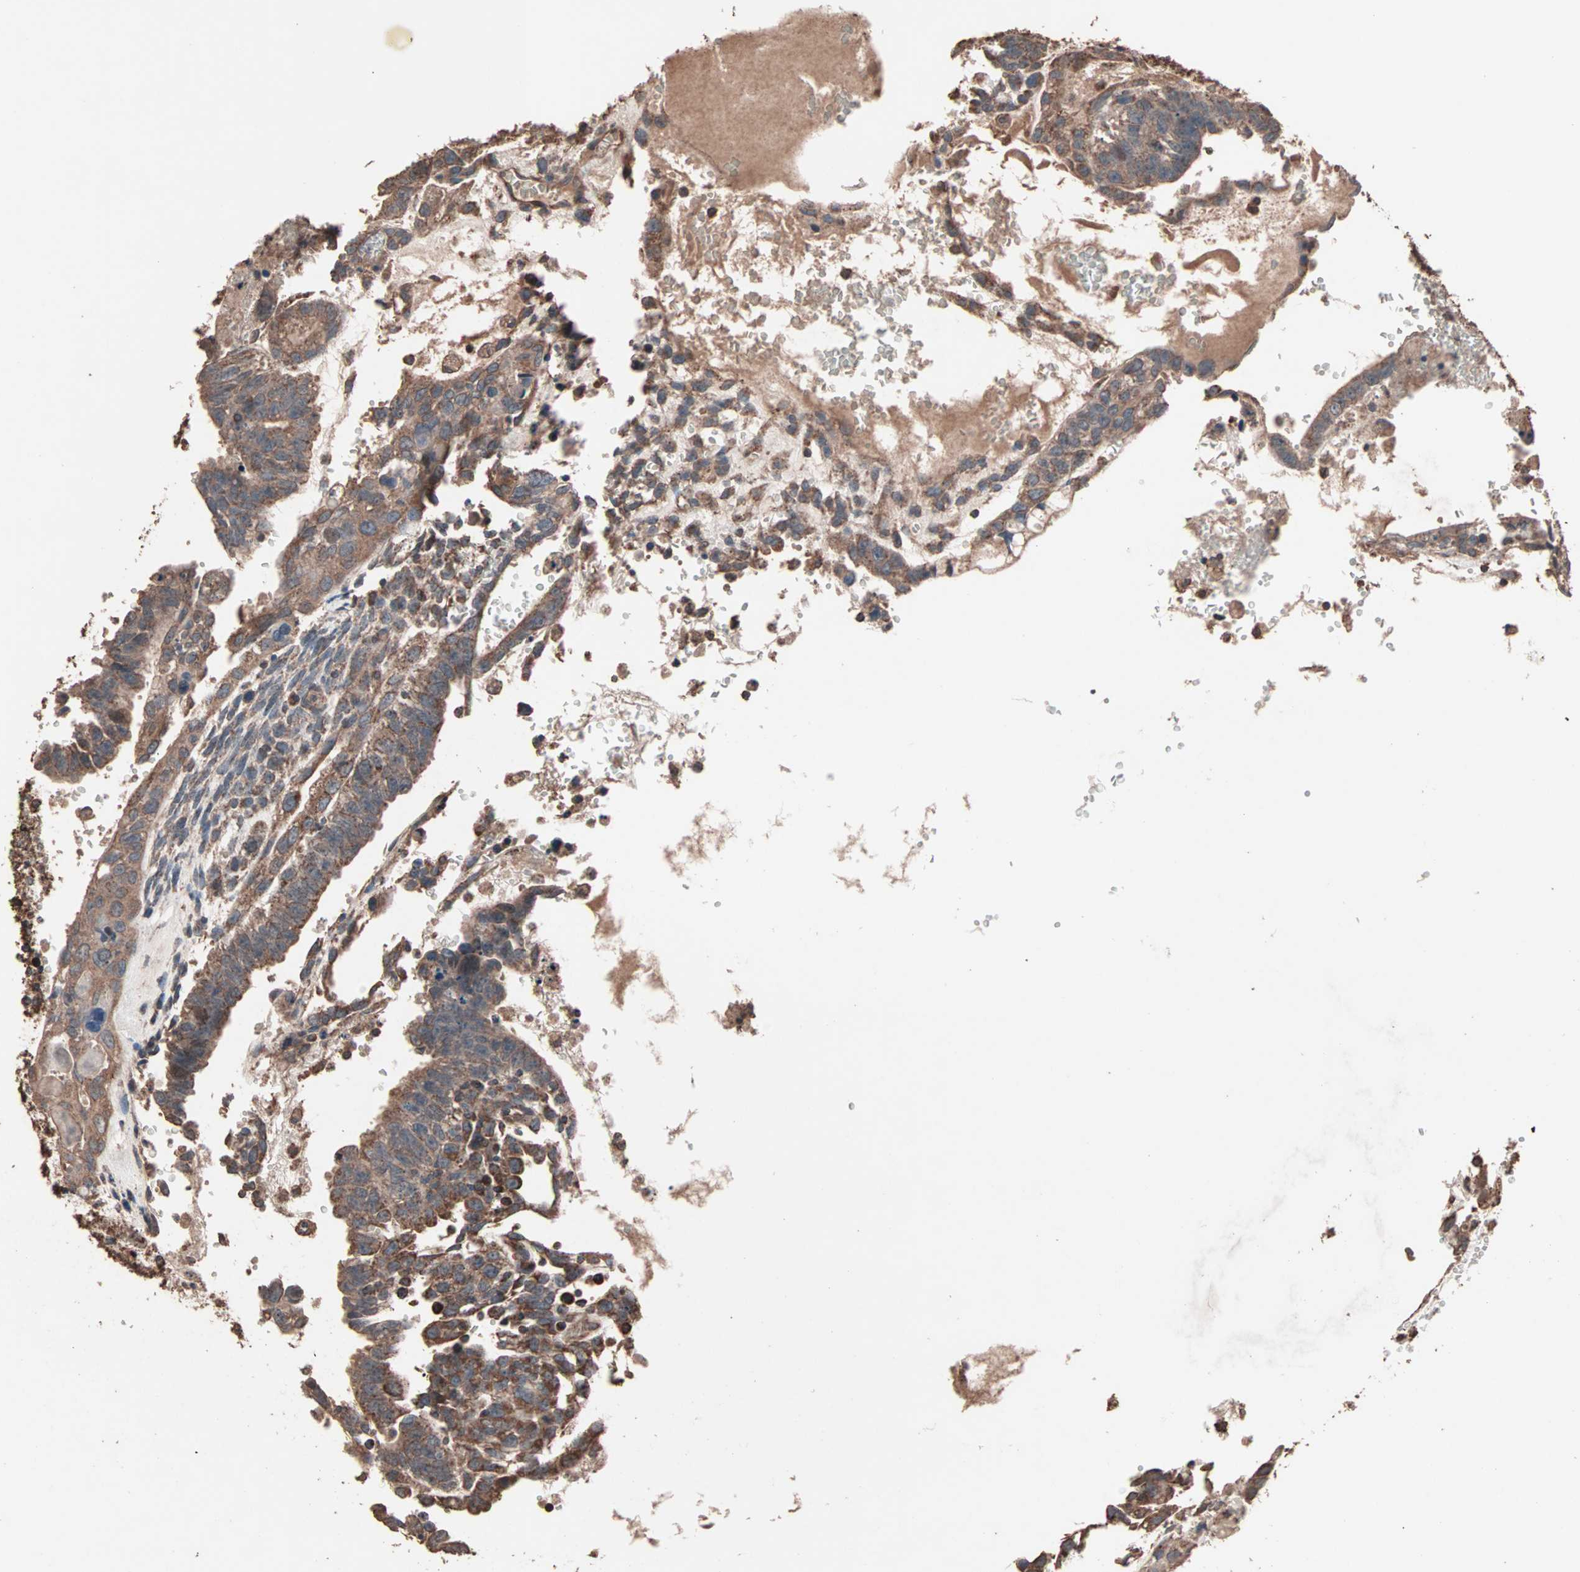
{"staining": {"intensity": "moderate", "quantity": ">75%", "location": "cytoplasmic/membranous"}, "tissue": "testis cancer", "cell_type": "Tumor cells", "image_type": "cancer", "snomed": [{"axis": "morphology", "description": "Seminoma, NOS"}, {"axis": "morphology", "description": "Carcinoma, Embryonal, NOS"}, {"axis": "topography", "description": "Testis"}], "caption": "Immunohistochemistry (IHC) staining of testis cancer (seminoma), which exhibits medium levels of moderate cytoplasmic/membranous expression in about >75% of tumor cells indicating moderate cytoplasmic/membranous protein staining. The staining was performed using DAB (3,3'-diaminobenzidine) (brown) for protein detection and nuclei were counterstained in hematoxylin (blue).", "gene": "MRPL2", "patient": {"sex": "male", "age": 52}}